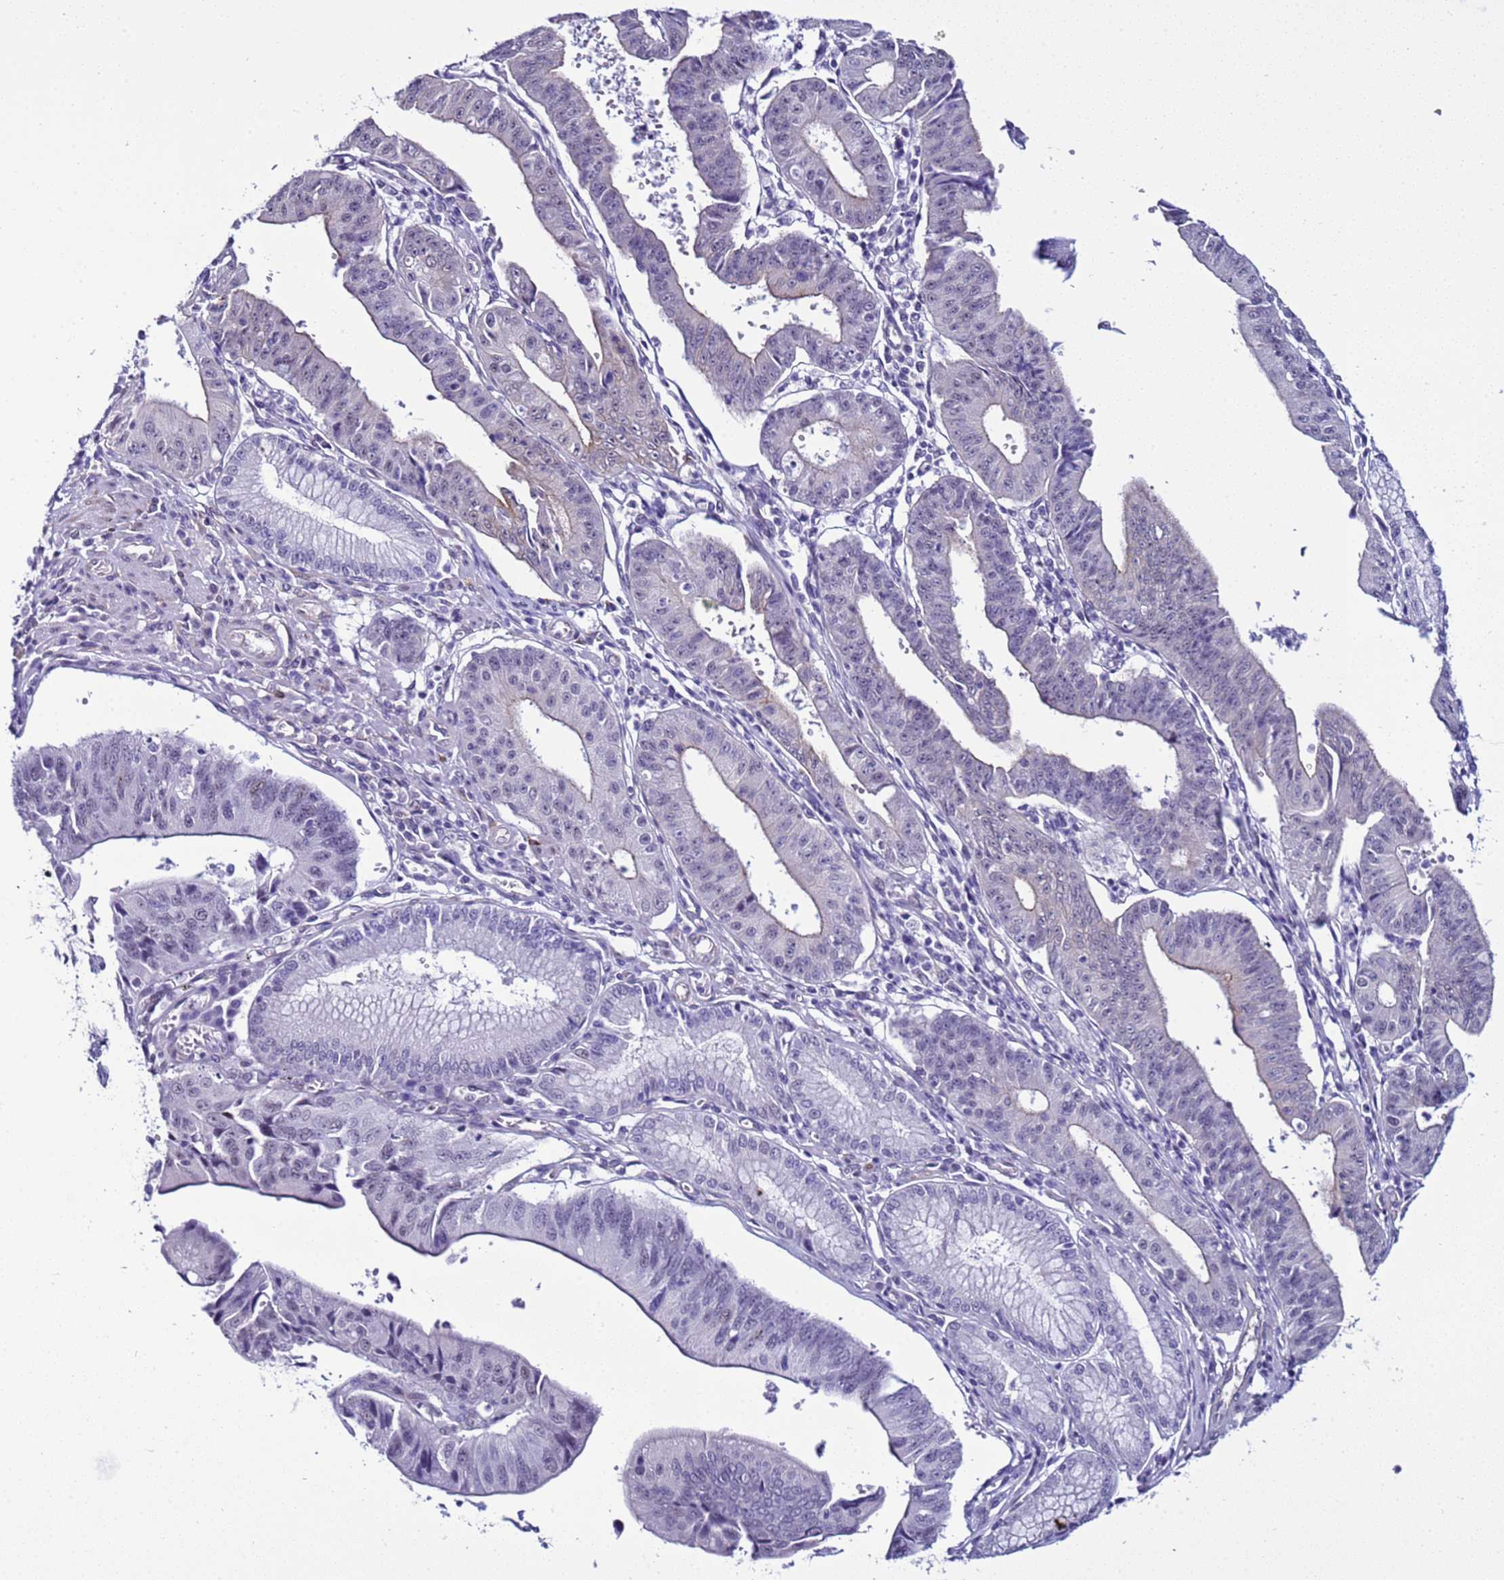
{"staining": {"intensity": "negative", "quantity": "none", "location": "none"}, "tissue": "stomach cancer", "cell_type": "Tumor cells", "image_type": "cancer", "snomed": [{"axis": "morphology", "description": "Adenocarcinoma, NOS"}, {"axis": "topography", "description": "Stomach"}], "caption": "IHC histopathology image of neoplastic tissue: stomach adenocarcinoma stained with DAB (3,3'-diaminobenzidine) exhibits no significant protein expression in tumor cells.", "gene": "LRRC10B", "patient": {"sex": "male", "age": 59}}